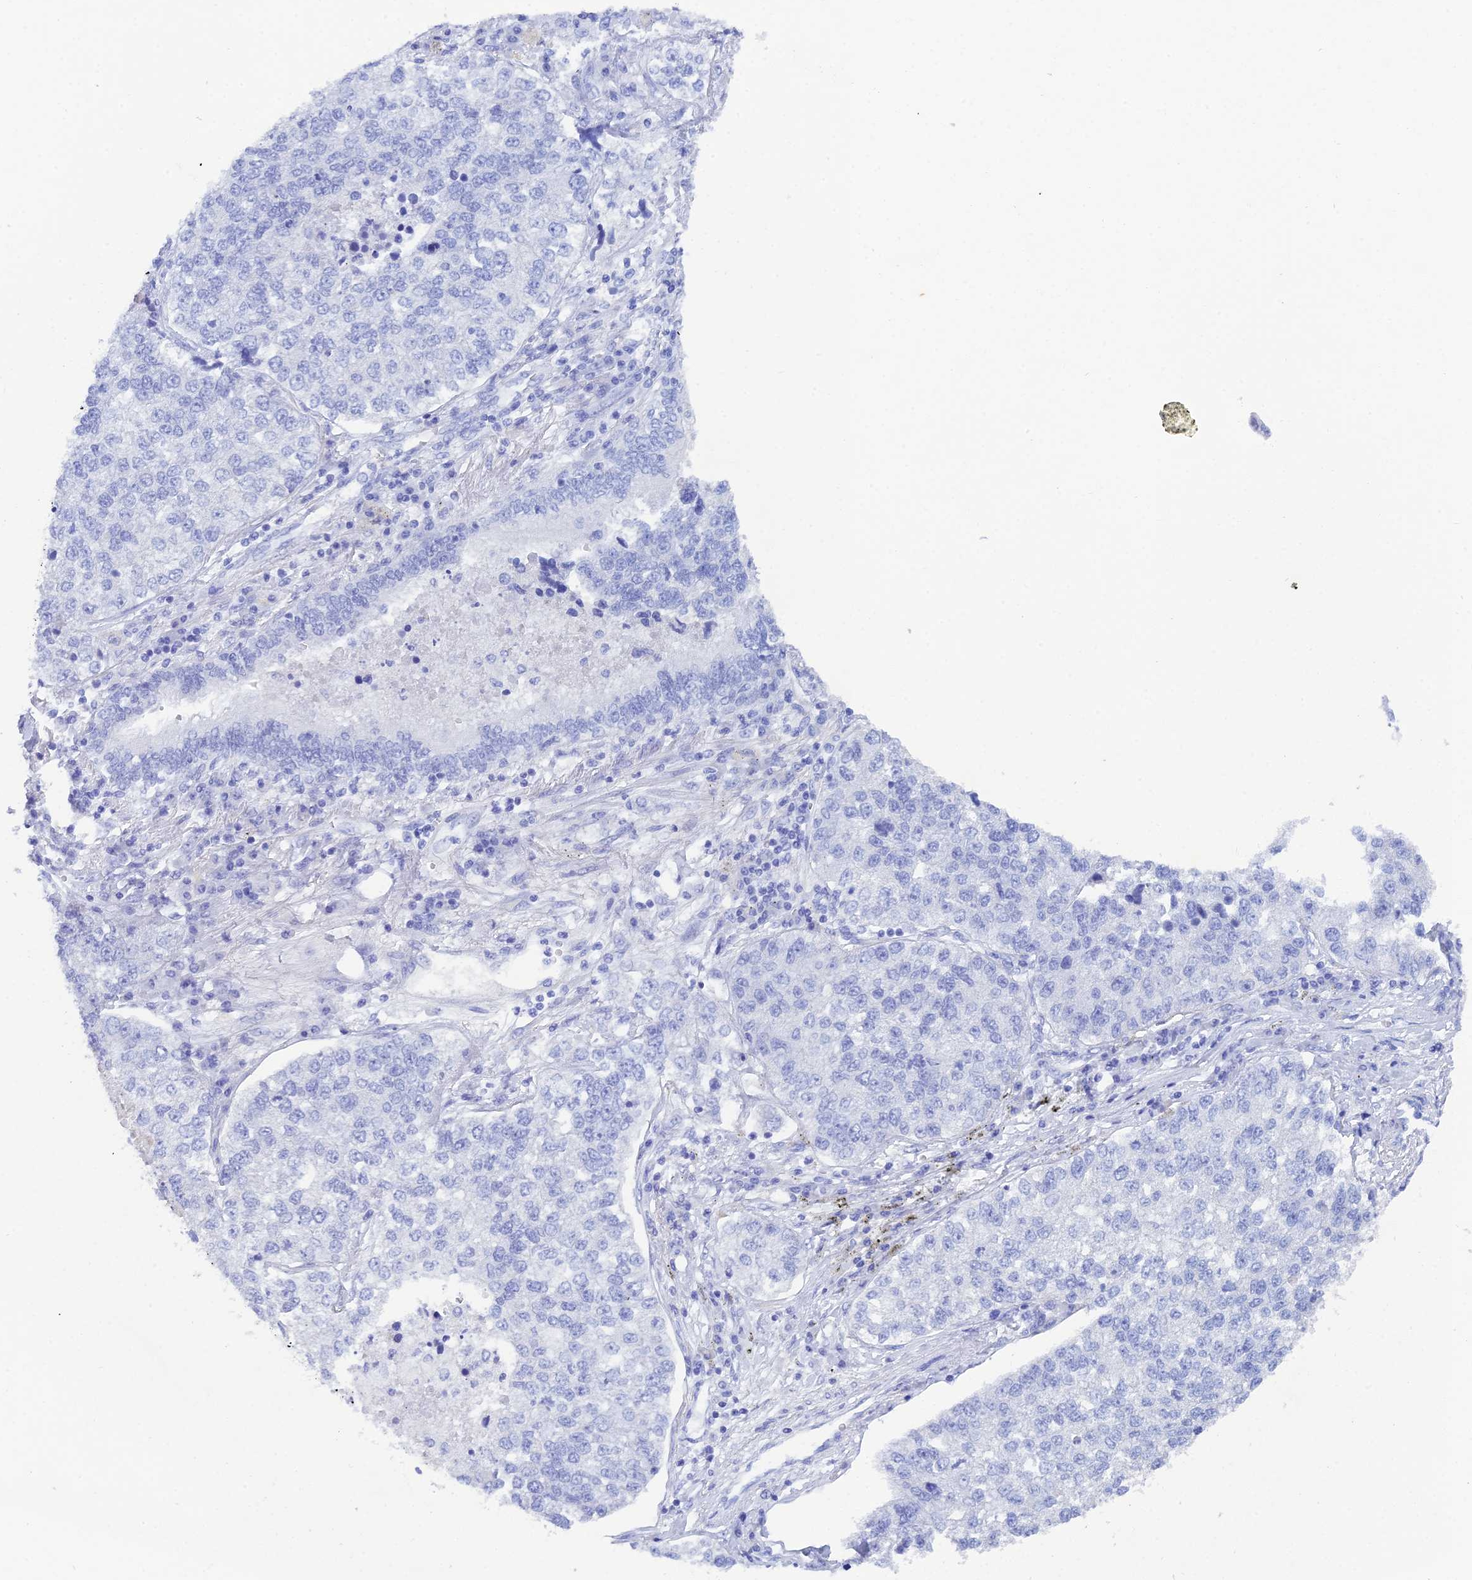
{"staining": {"intensity": "negative", "quantity": "none", "location": "none"}, "tissue": "lung cancer", "cell_type": "Tumor cells", "image_type": "cancer", "snomed": [{"axis": "morphology", "description": "Adenocarcinoma, NOS"}, {"axis": "topography", "description": "Lung"}], "caption": "Immunohistochemistry of lung cancer (adenocarcinoma) displays no staining in tumor cells.", "gene": "REG1A", "patient": {"sex": "male", "age": 49}}